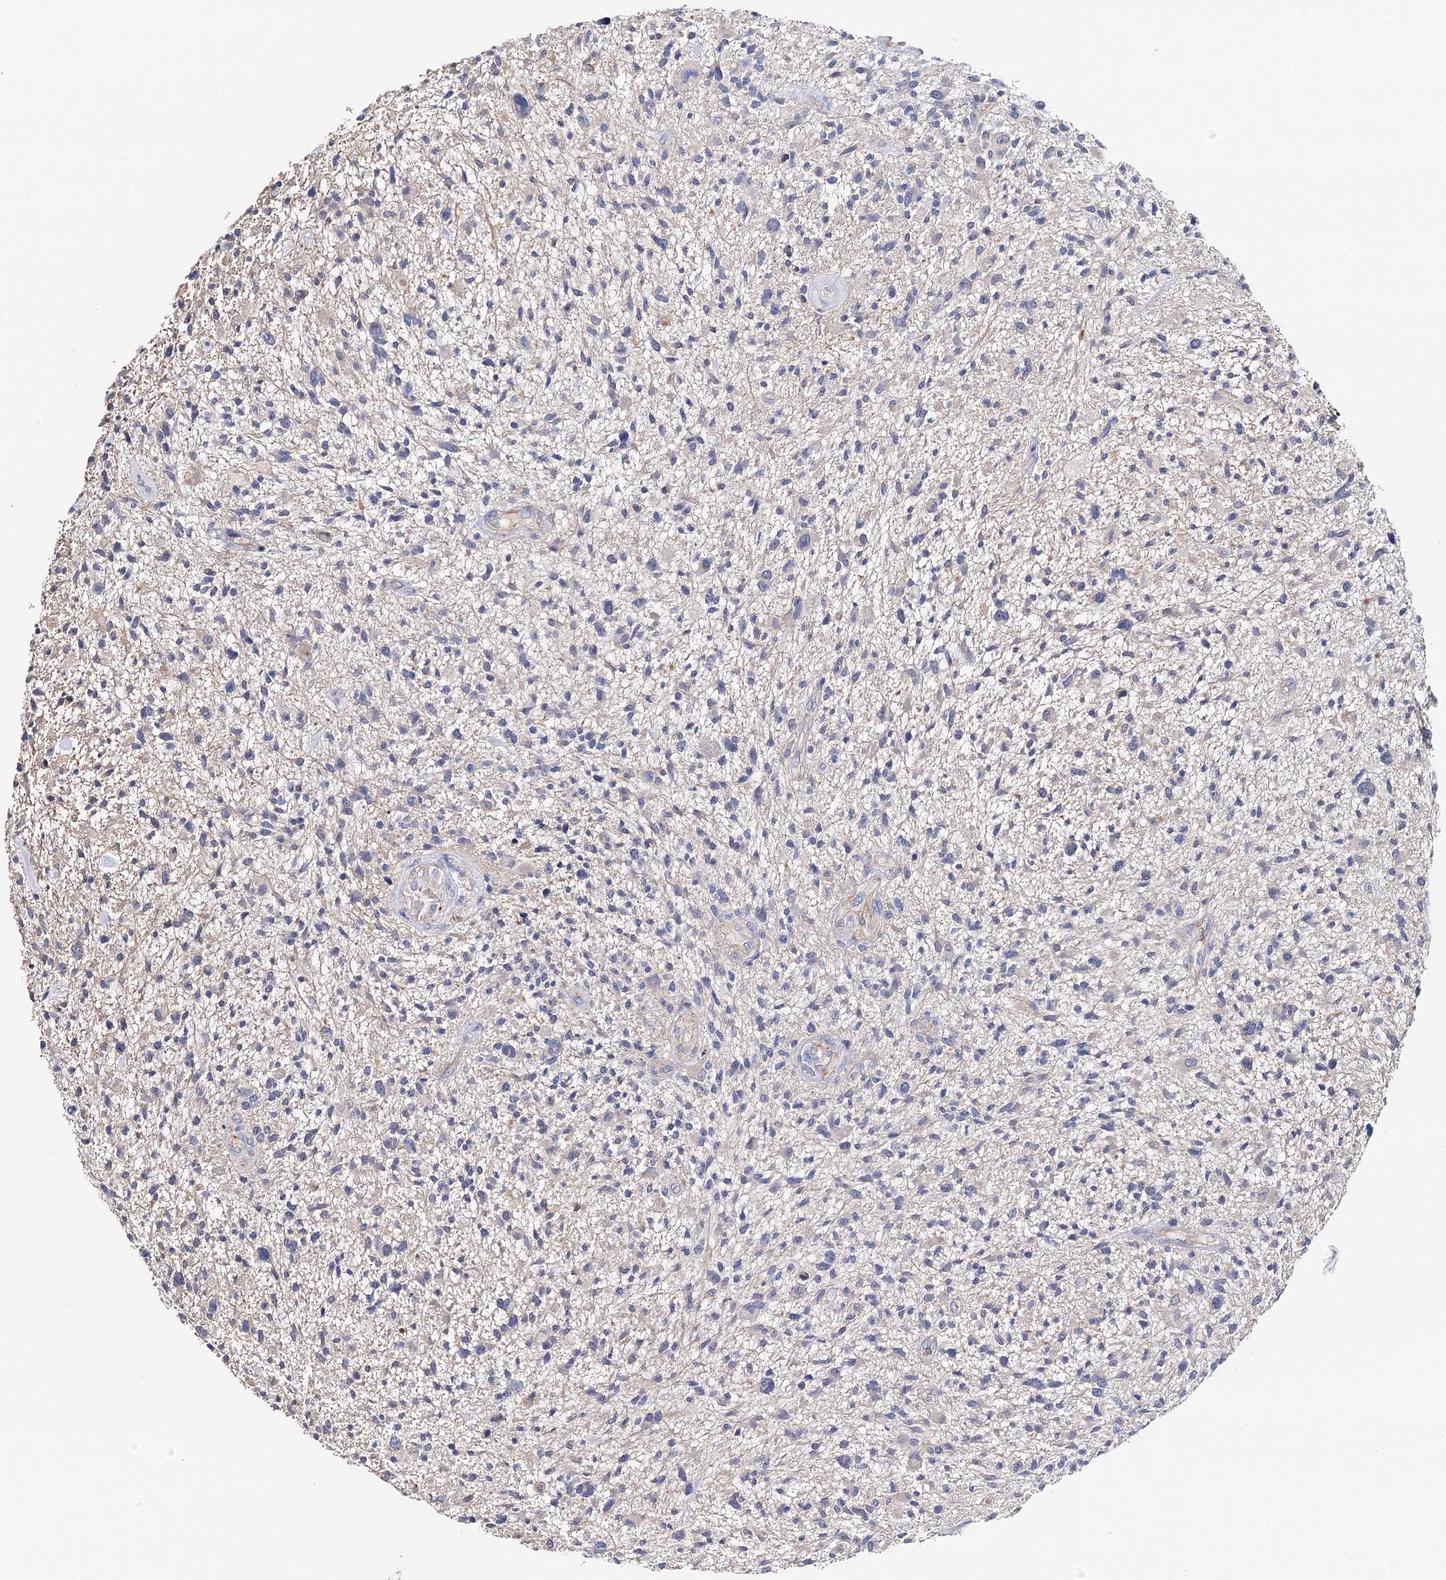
{"staining": {"intensity": "negative", "quantity": "none", "location": "none"}, "tissue": "glioma", "cell_type": "Tumor cells", "image_type": "cancer", "snomed": [{"axis": "morphology", "description": "Glioma, malignant, High grade"}, {"axis": "topography", "description": "Brain"}], "caption": "Immunohistochemistry (IHC) of human malignant glioma (high-grade) demonstrates no staining in tumor cells.", "gene": "EPYC", "patient": {"sex": "male", "age": 47}}